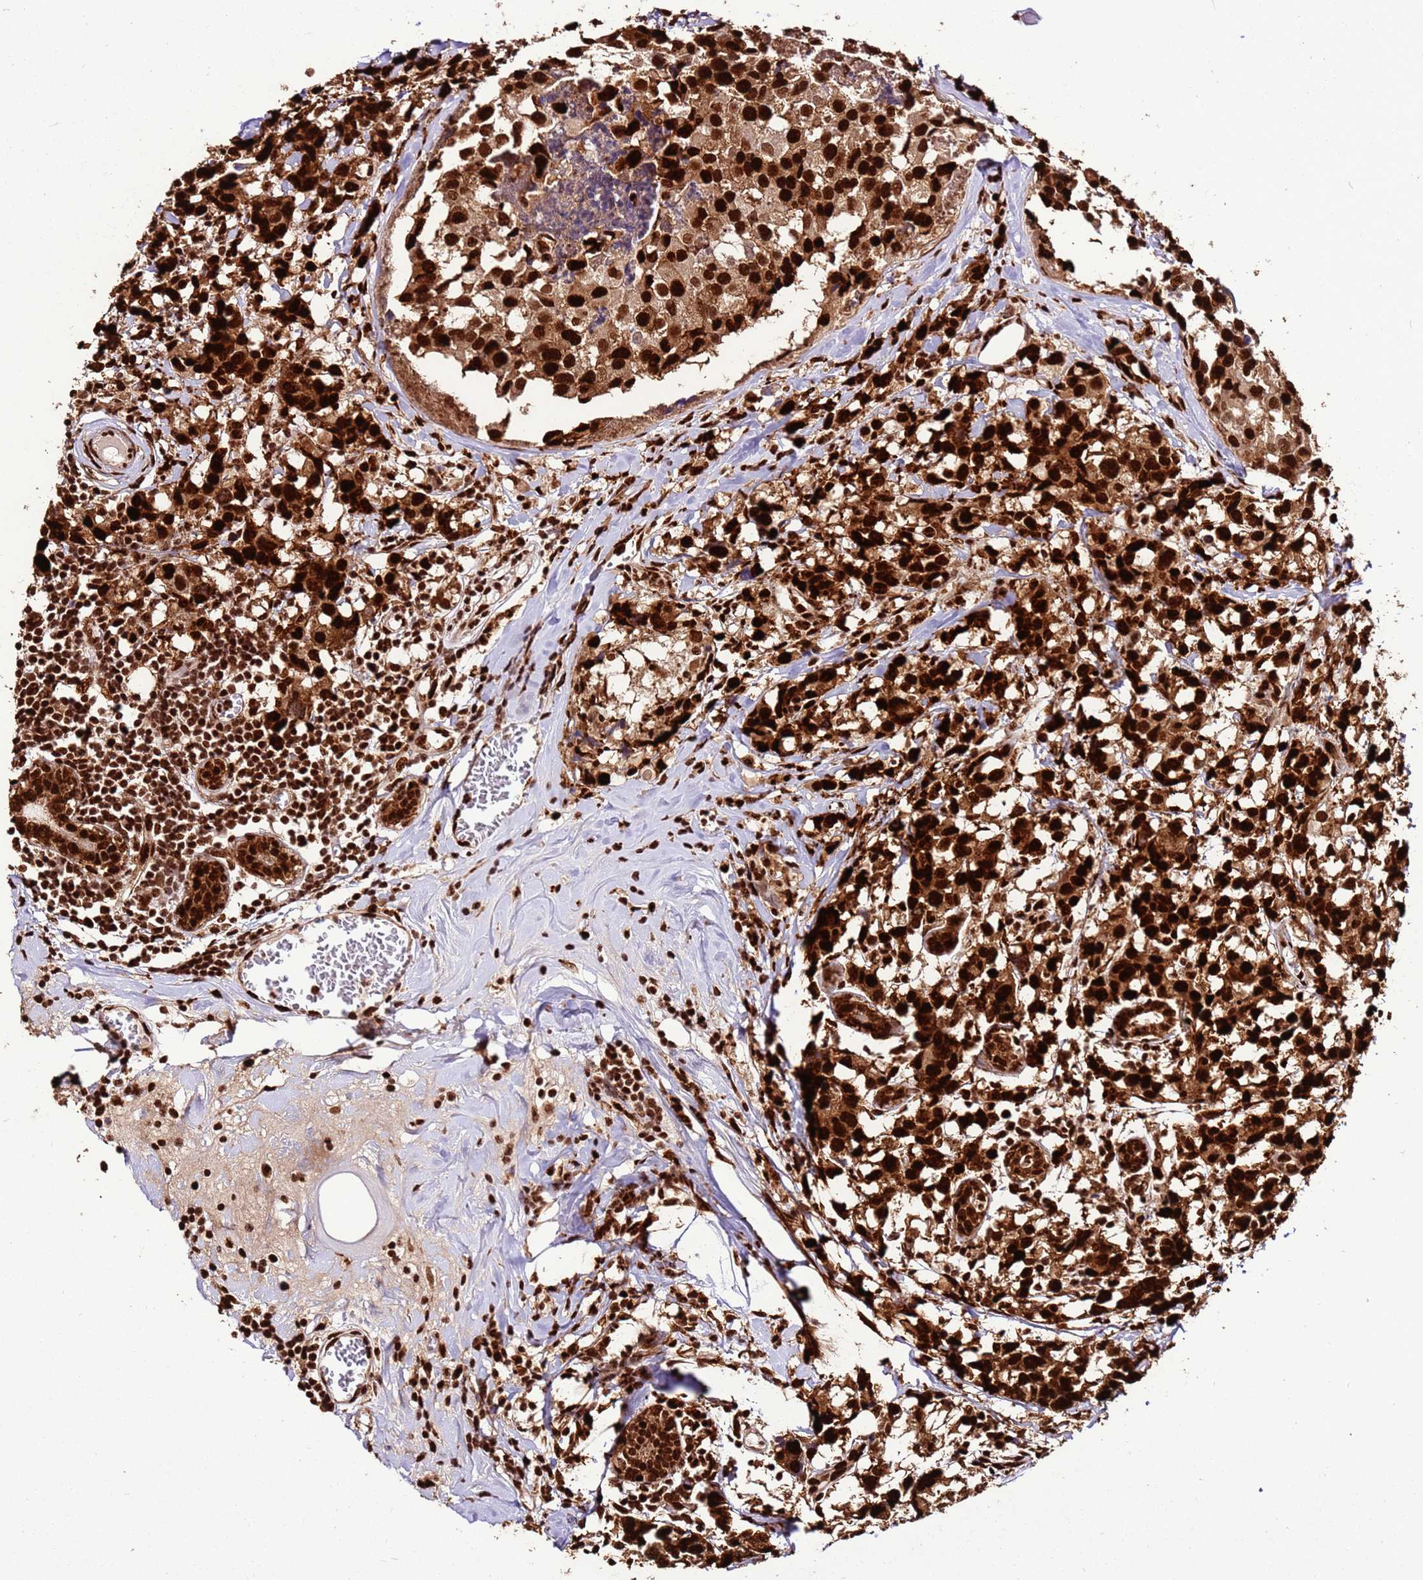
{"staining": {"intensity": "strong", "quantity": ">75%", "location": "nuclear"}, "tissue": "breast cancer", "cell_type": "Tumor cells", "image_type": "cancer", "snomed": [{"axis": "morphology", "description": "Lobular carcinoma"}, {"axis": "topography", "description": "Breast"}], "caption": "Protein staining by IHC exhibits strong nuclear expression in approximately >75% of tumor cells in breast cancer.", "gene": "HNRNPAB", "patient": {"sex": "female", "age": 59}}